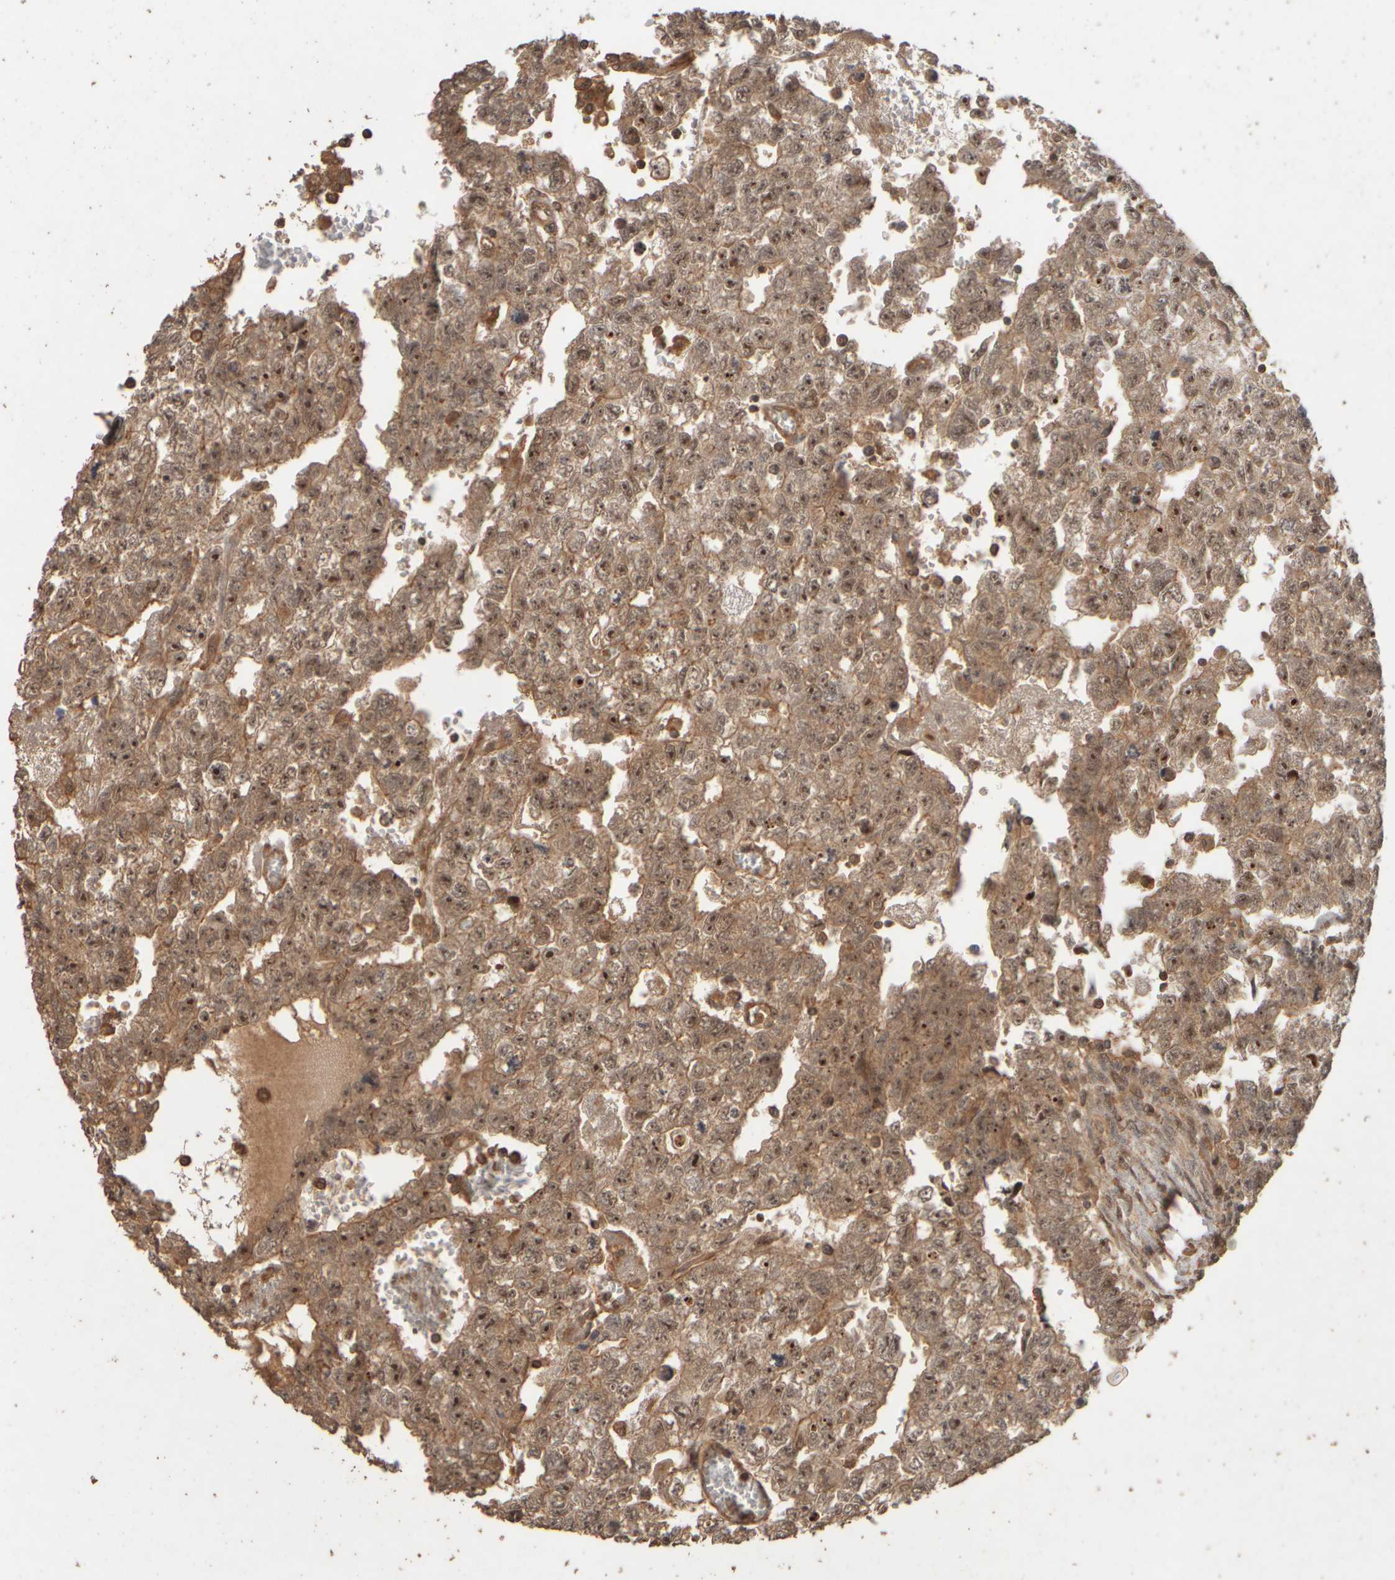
{"staining": {"intensity": "moderate", "quantity": ">75%", "location": "cytoplasmic/membranous,nuclear"}, "tissue": "testis cancer", "cell_type": "Tumor cells", "image_type": "cancer", "snomed": [{"axis": "morphology", "description": "Seminoma, NOS"}, {"axis": "morphology", "description": "Carcinoma, Embryonal, NOS"}, {"axis": "topography", "description": "Testis"}], "caption": "There is medium levels of moderate cytoplasmic/membranous and nuclear expression in tumor cells of testis cancer, as demonstrated by immunohistochemical staining (brown color).", "gene": "SPHK1", "patient": {"sex": "male", "age": 38}}